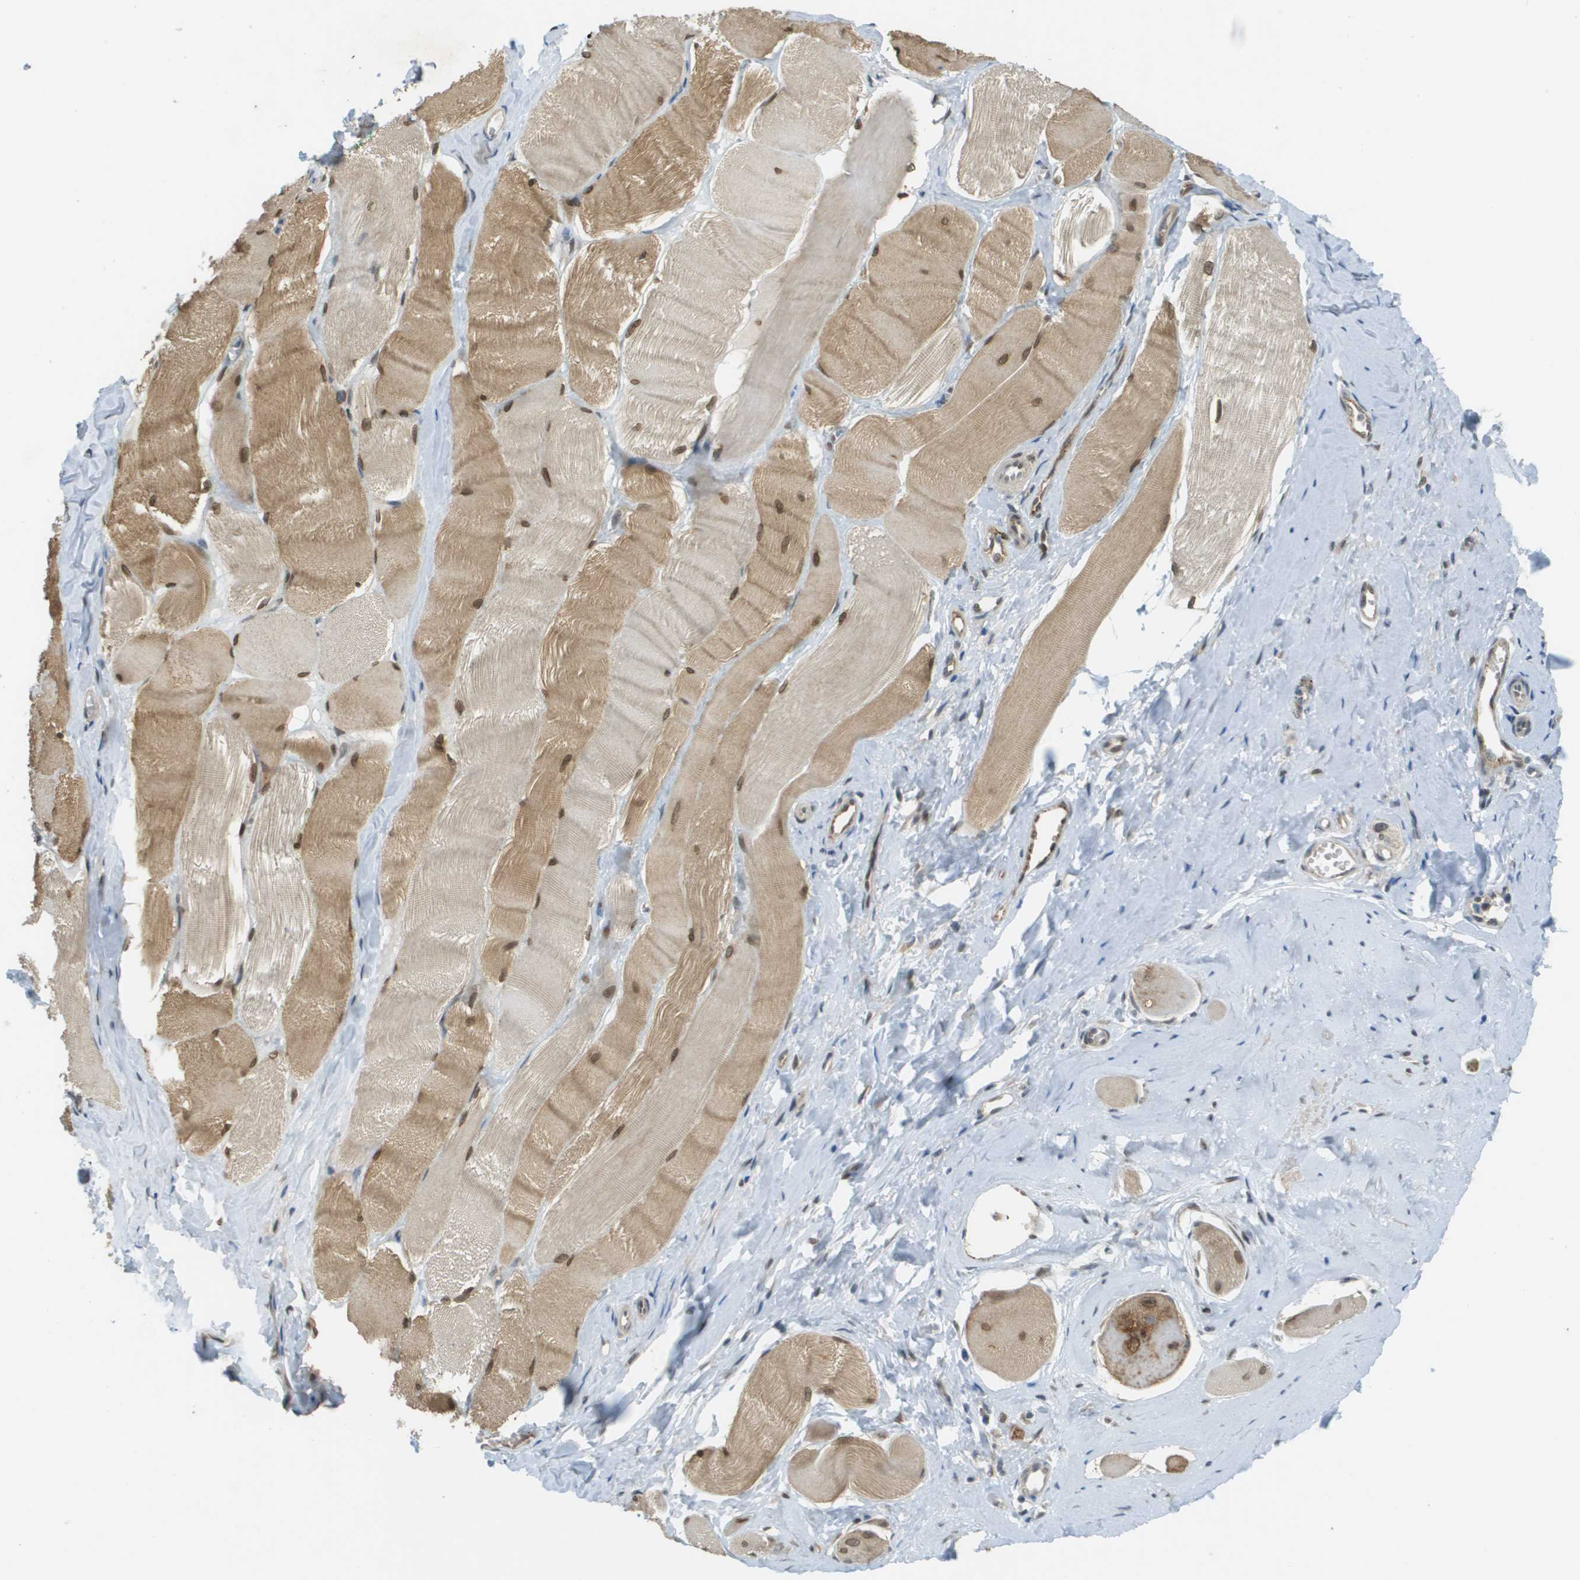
{"staining": {"intensity": "moderate", "quantity": ">75%", "location": "cytoplasmic/membranous,nuclear"}, "tissue": "skeletal muscle", "cell_type": "Myocytes", "image_type": "normal", "snomed": [{"axis": "morphology", "description": "Normal tissue, NOS"}, {"axis": "morphology", "description": "Squamous cell carcinoma, NOS"}, {"axis": "topography", "description": "Skeletal muscle"}], "caption": "This is a histology image of immunohistochemistry (IHC) staining of unremarkable skeletal muscle, which shows moderate expression in the cytoplasmic/membranous,nuclear of myocytes.", "gene": "ARID1B", "patient": {"sex": "male", "age": 51}}